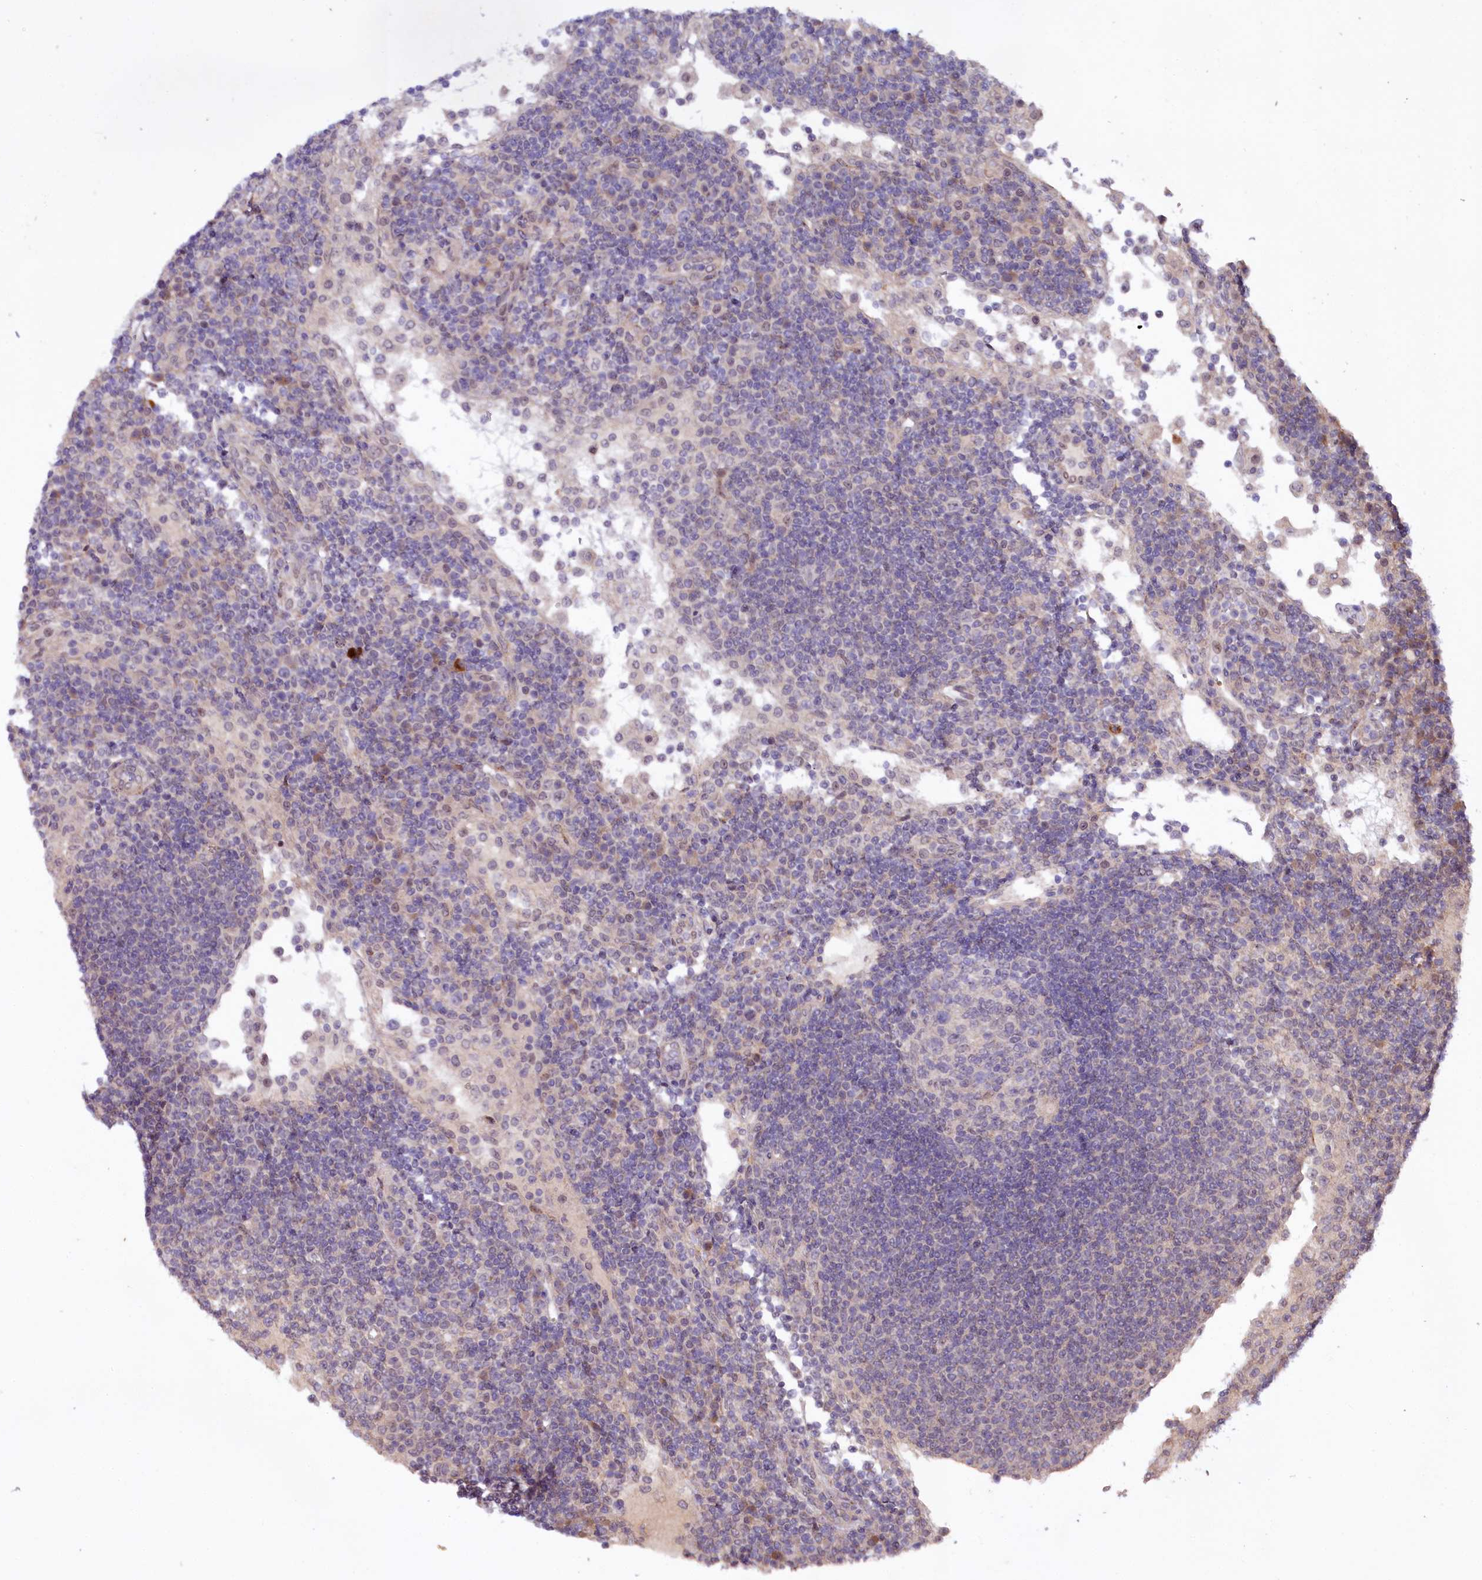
{"staining": {"intensity": "negative", "quantity": "none", "location": "none"}, "tissue": "lymph node", "cell_type": "Germinal center cells", "image_type": "normal", "snomed": [{"axis": "morphology", "description": "Normal tissue, NOS"}, {"axis": "topography", "description": "Lymph node"}], "caption": "The image displays no staining of germinal center cells in benign lymph node.", "gene": "PHLDB1", "patient": {"sex": "female", "age": 53}}